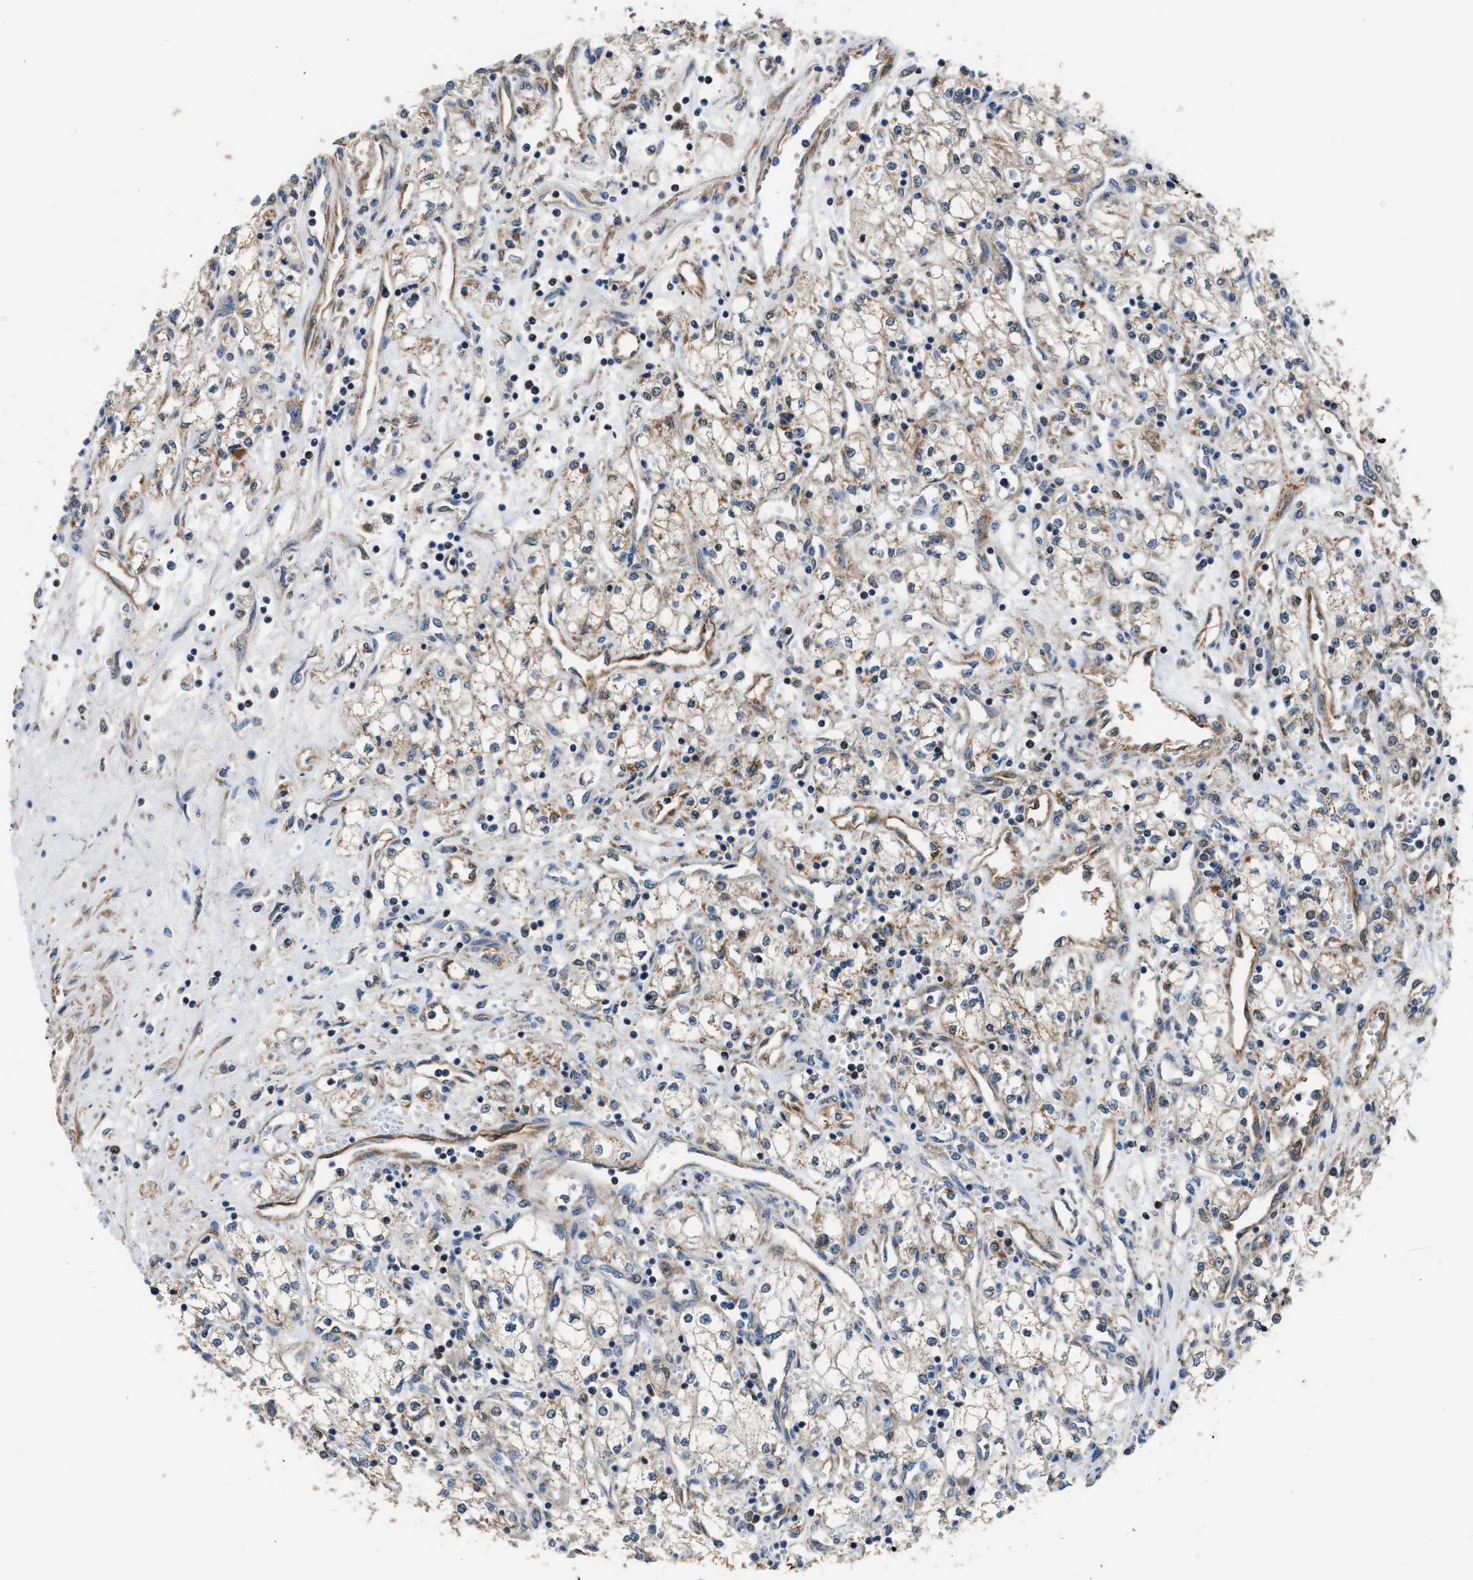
{"staining": {"intensity": "weak", "quantity": ">75%", "location": "cytoplasmic/membranous"}, "tissue": "renal cancer", "cell_type": "Tumor cells", "image_type": "cancer", "snomed": [{"axis": "morphology", "description": "Adenocarcinoma, NOS"}, {"axis": "topography", "description": "Kidney"}], "caption": "Human renal cancer (adenocarcinoma) stained with a protein marker displays weak staining in tumor cells.", "gene": "PPA1", "patient": {"sex": "male", "age": 59}}